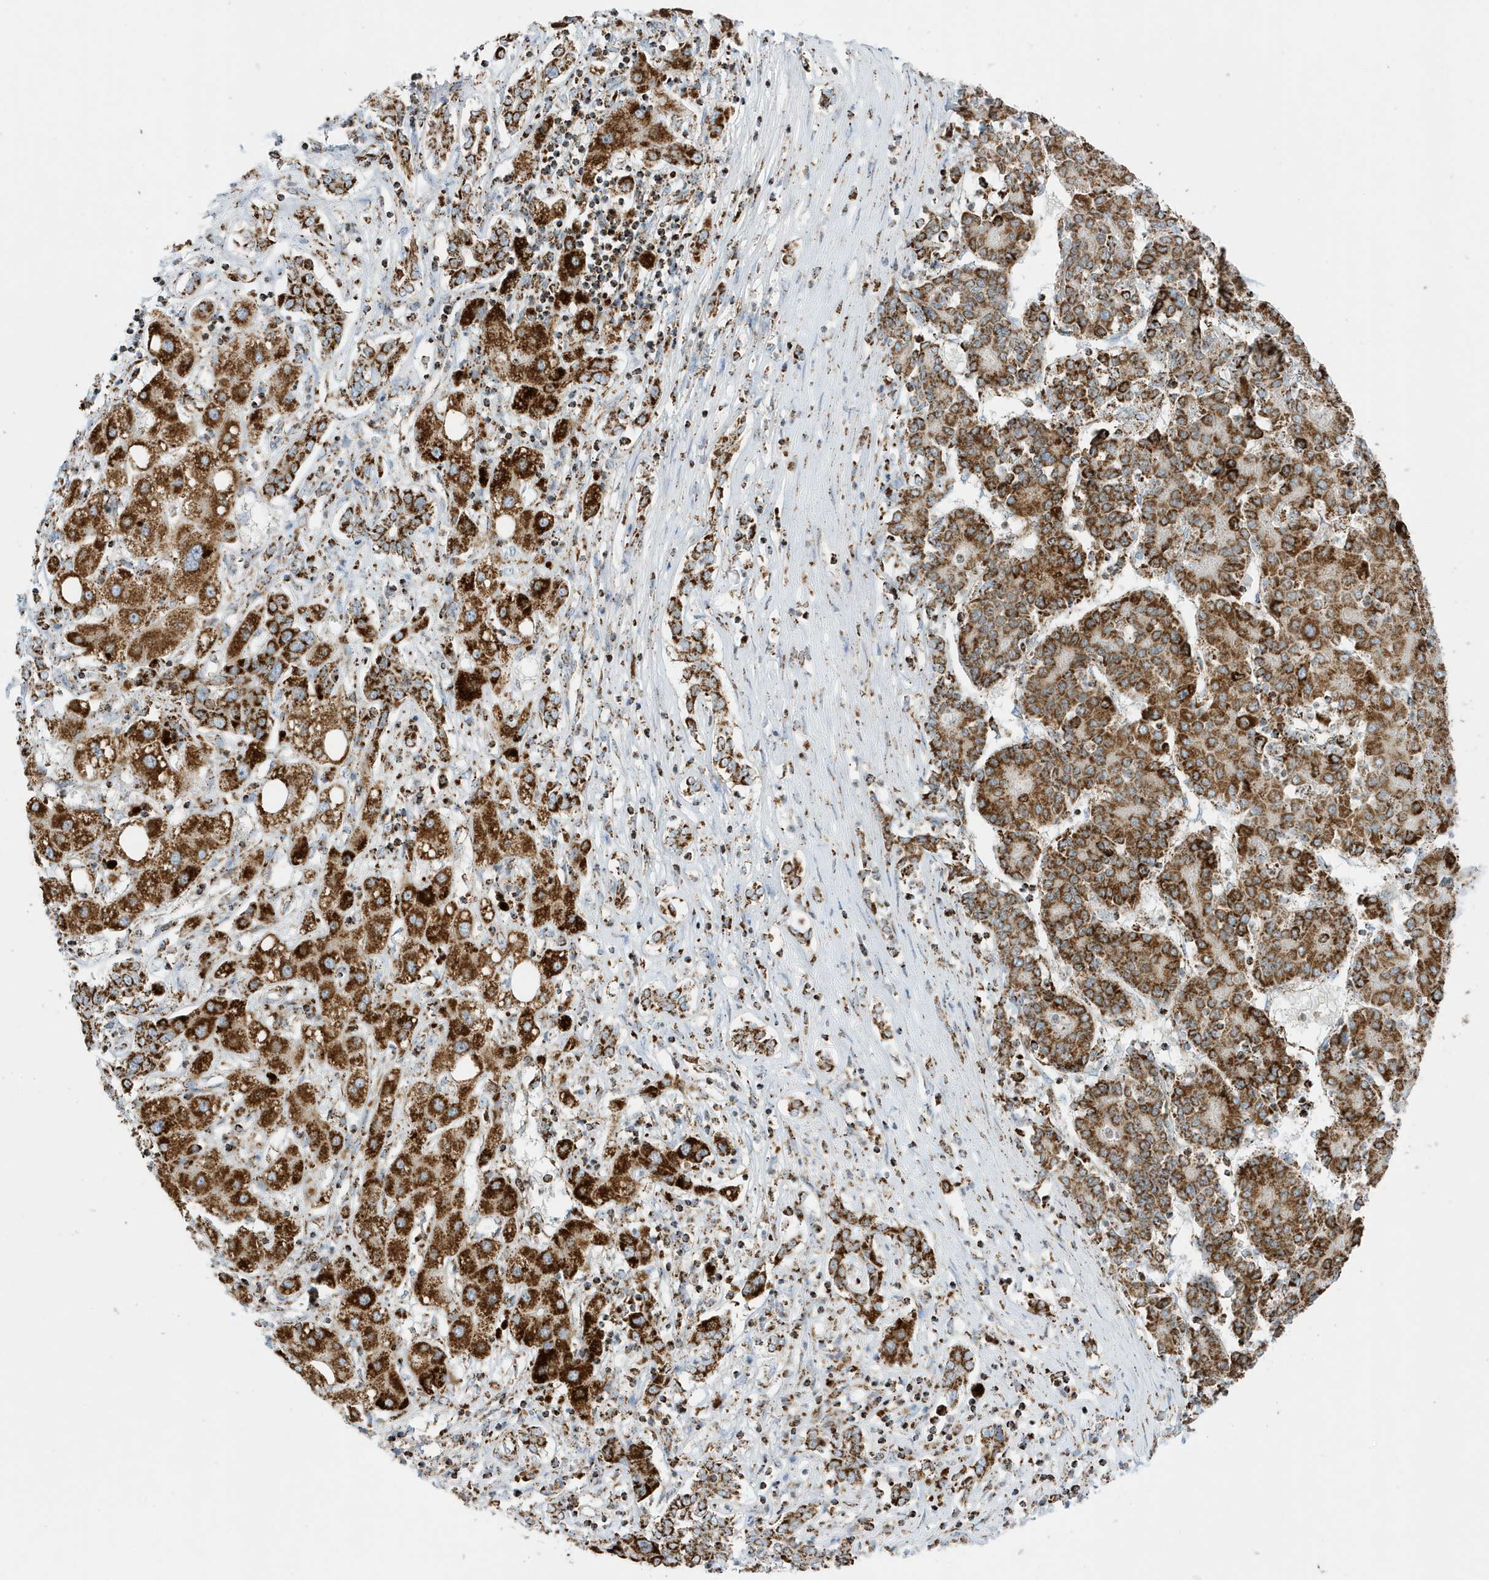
{"staining": {"intensity": "strong", "quantity": ">75%", "location": "cytoplasmic/membranous"}, "tissue": "liver cancer", "cell_type": "Tumor cells", "image_type": "cancer", "snomed": [{"axis": "morphology", "description": "Carcinoma, Hepatocellular, NOS"}, {"axis": "topography", "description": "Liver"}], "caption": "High-magnification brightfield microscopy of liver cancer stained with DAB (3,3'-diaminobenzidine) (brown) and counterstained with hematoxylin (blue). tumor cells exhibit strong cytoplasmic/membranous expression is identified in approximately>75% of cells. The staining was performed using DAB (3,3'-diaminobenzidine) to visualize the protein expression in brown, while the nuclei were stained in blue with hematoxylin (Magnification: 20x).", "gene": "ATP5ME", "patient": {"sex": "male", "age": 65}}